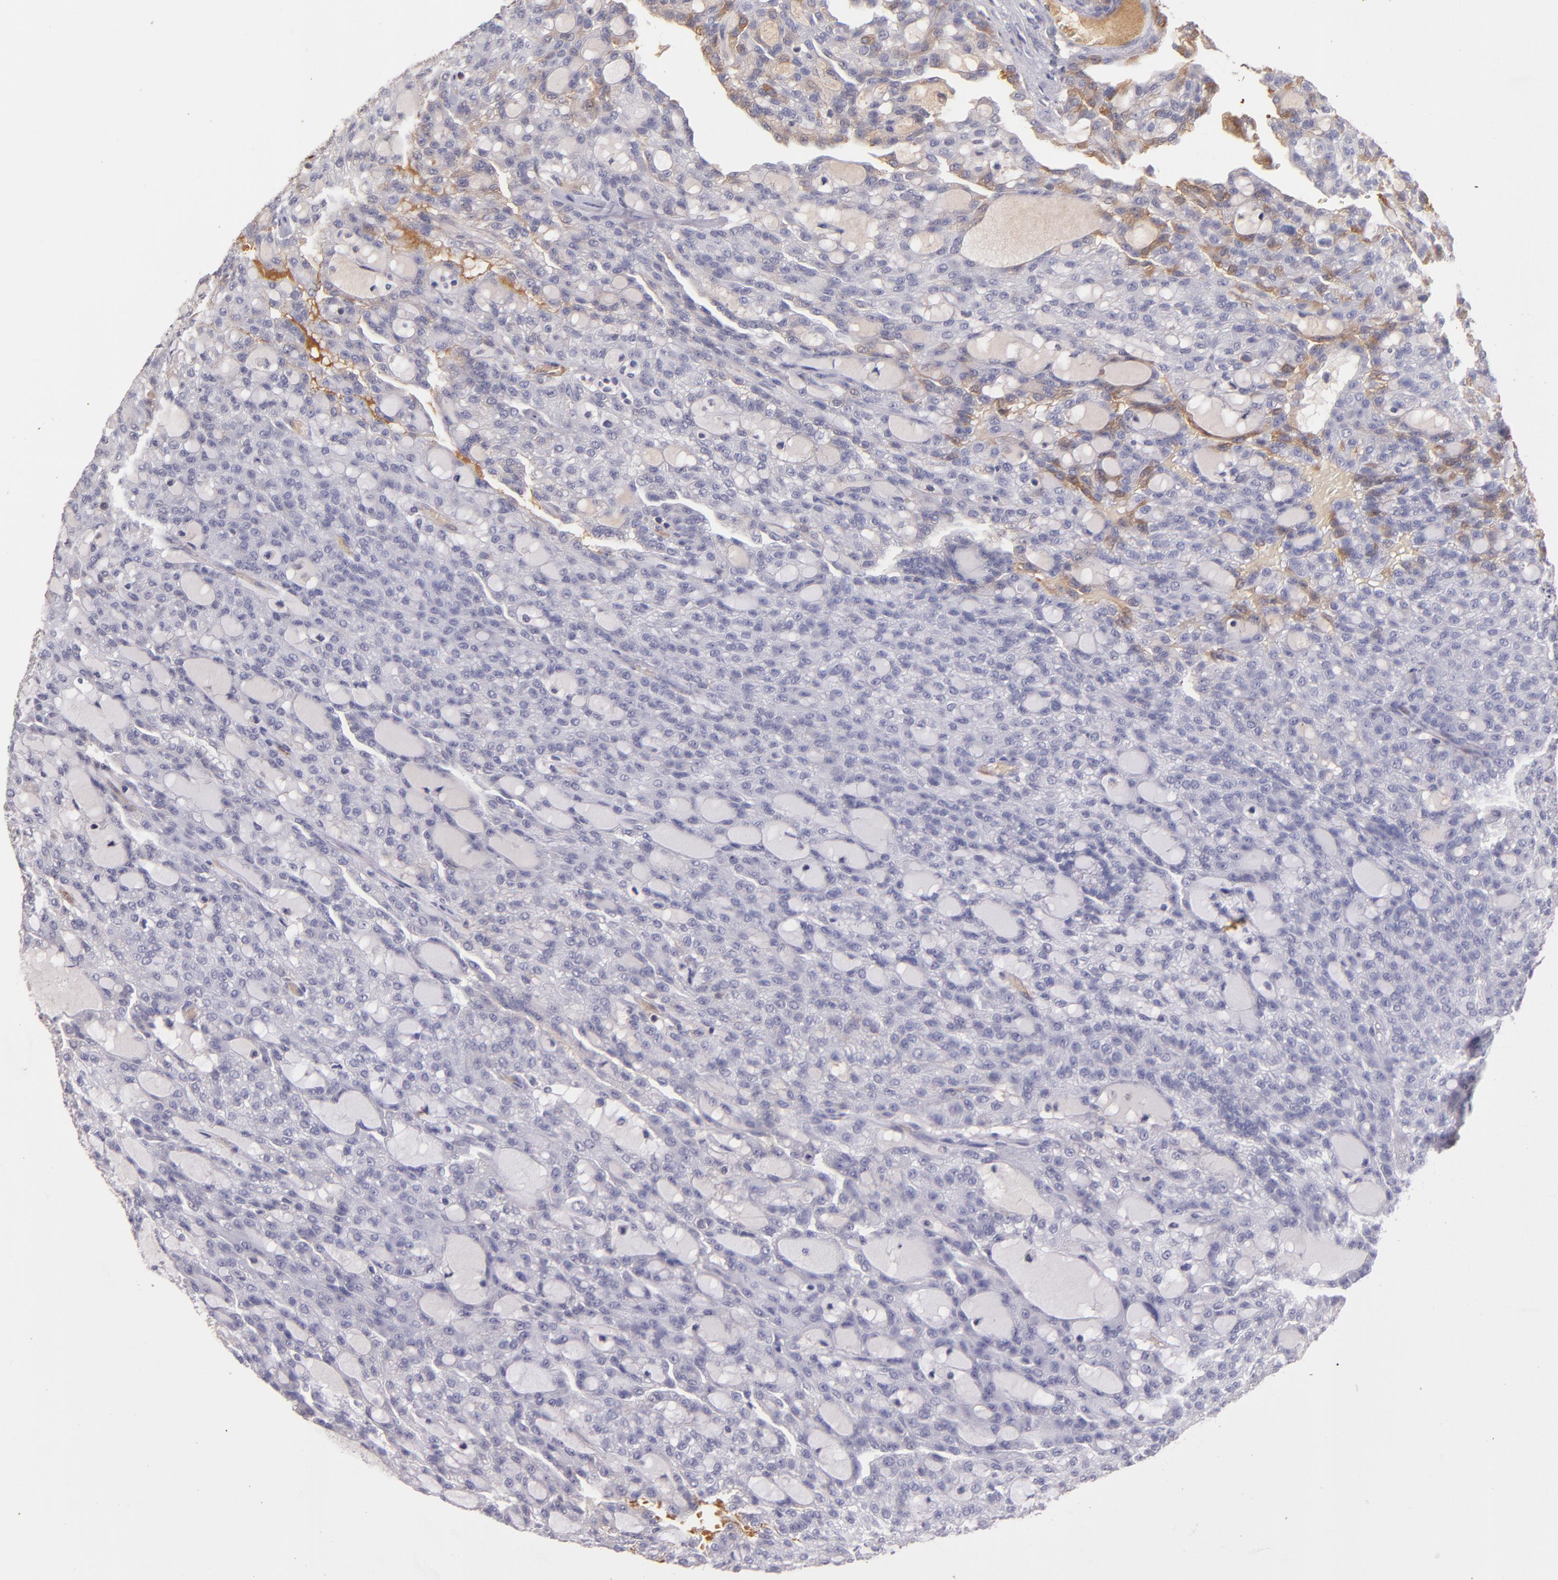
{"staining": {"intensity": "moderate", "quantity": "<25%", "location": "cytoplasmic/membranous"}, "tissue": "renal cancer", "cell_type": "Tumor cells", "image_type": "cancer", "snomed": [{"axis": "morphology", "description": "Adenocarcinoma, NOS"}, {"axis": "topography", "description": "Kidney"}], "caption": "A brown stain highlights moderate cytoplasmic/membranous positivity of a protein in human renal cancer (adenocarcinoma) tumor cells. (Stains: DAB (3,3'-diaminobenzidine) in brown, nuclei in blue, Microscopy: brightfield microscopy at high magnification).", "gene": "SERPINC1", "patient": {"sex": "male", "age": 63}}